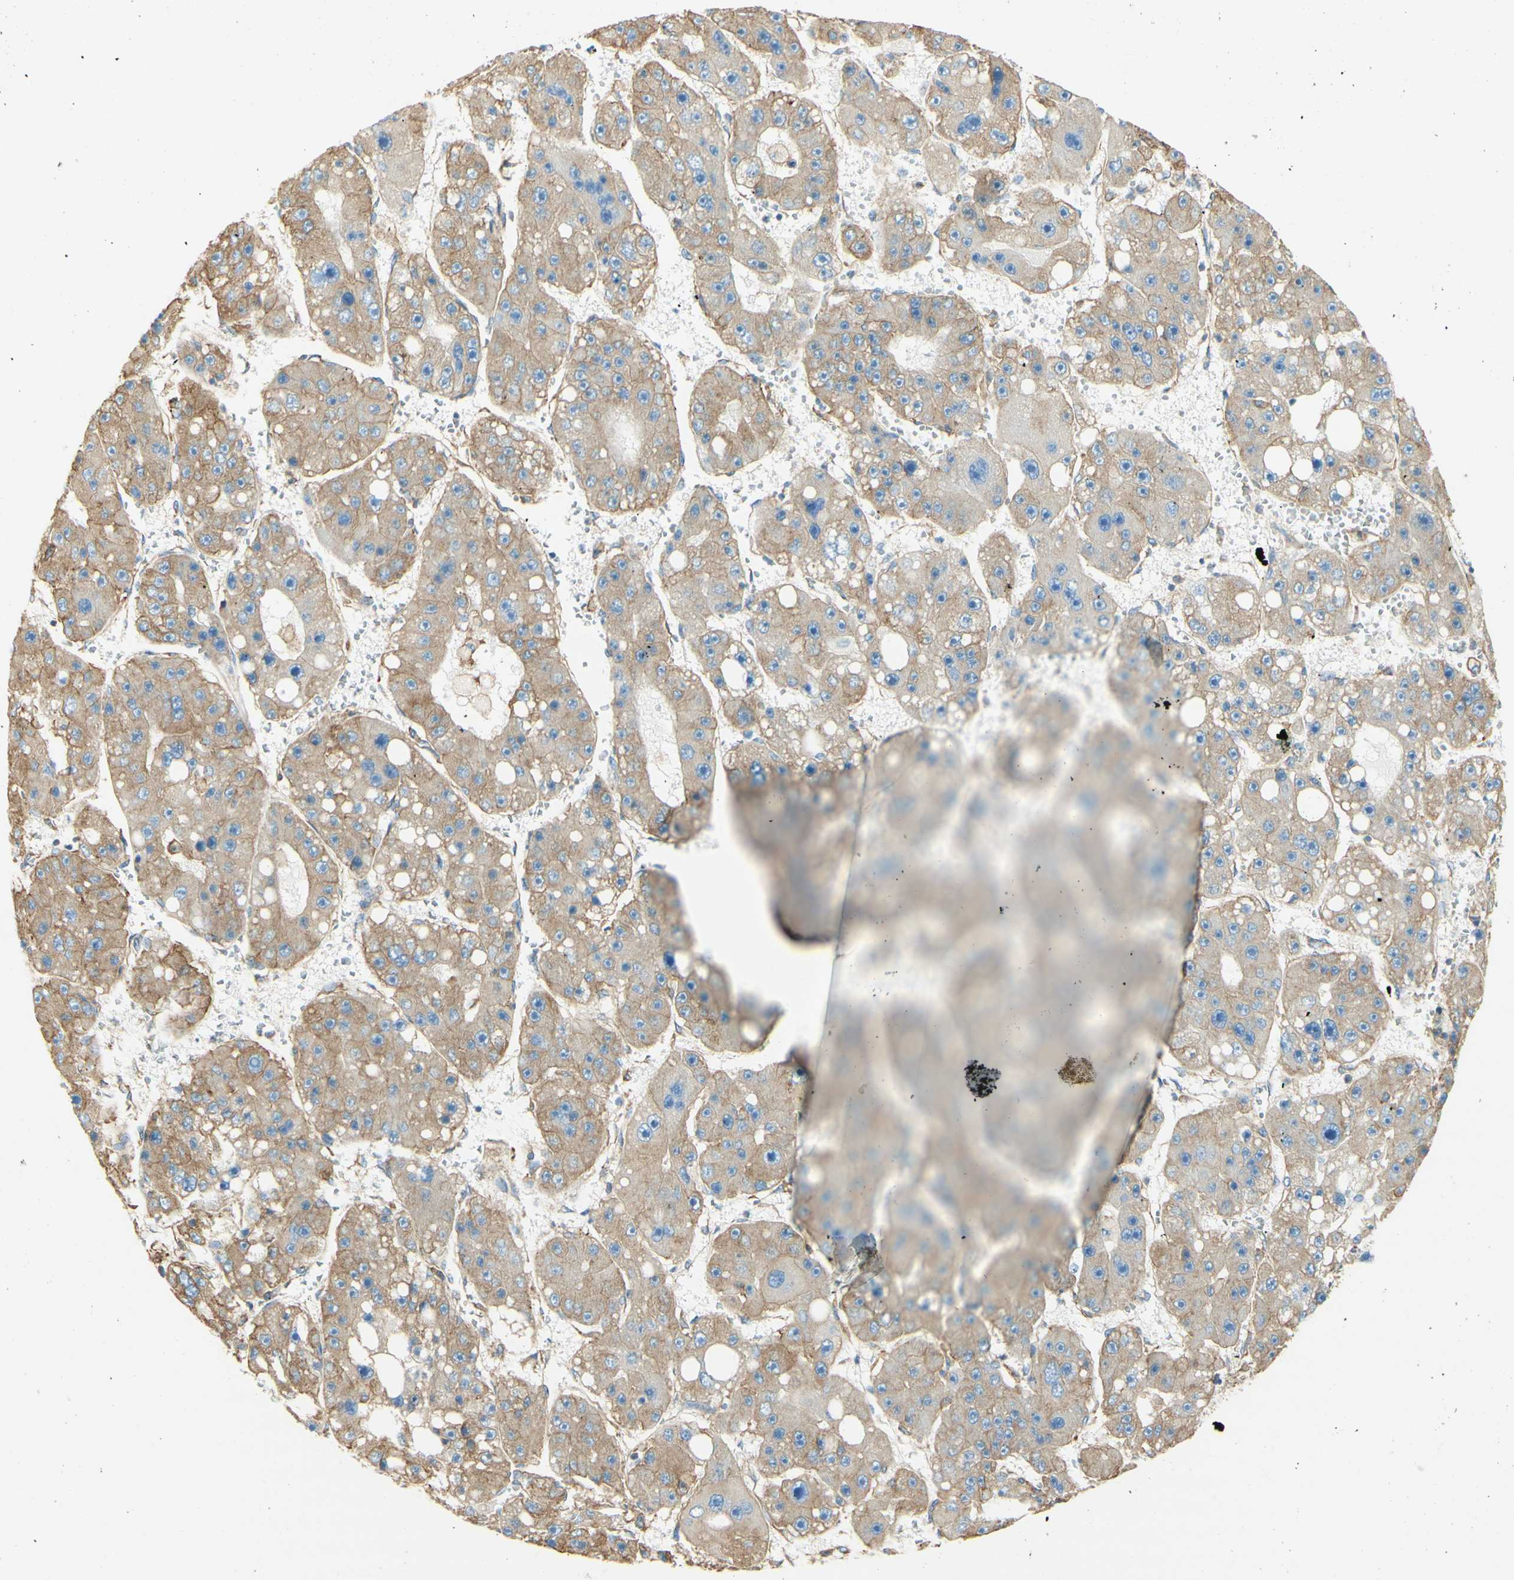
{"staining": {"intensity": "weak", "quantity": ">75%", "location": "cytoplasmic/membranous"}, "tissue": "liver cancer", "cell_type": "Tumor cells", "image_type": "cancer", "snomed": [{"axis": "morphology", "description": "Carcinoma, Hepatocellular, NOS"}, {"axis": "topography", "description": "Liver"}], "caption": "Tumor cells exhibit weak cytoplasmic/membranous staining in about >75% of cells in liver hepatocellular carcinoma. (Brightfield microscopy of DAB IHC at high magnification).", "gene": "CLTC", "patient": {"sex": "female", "age": 61}}